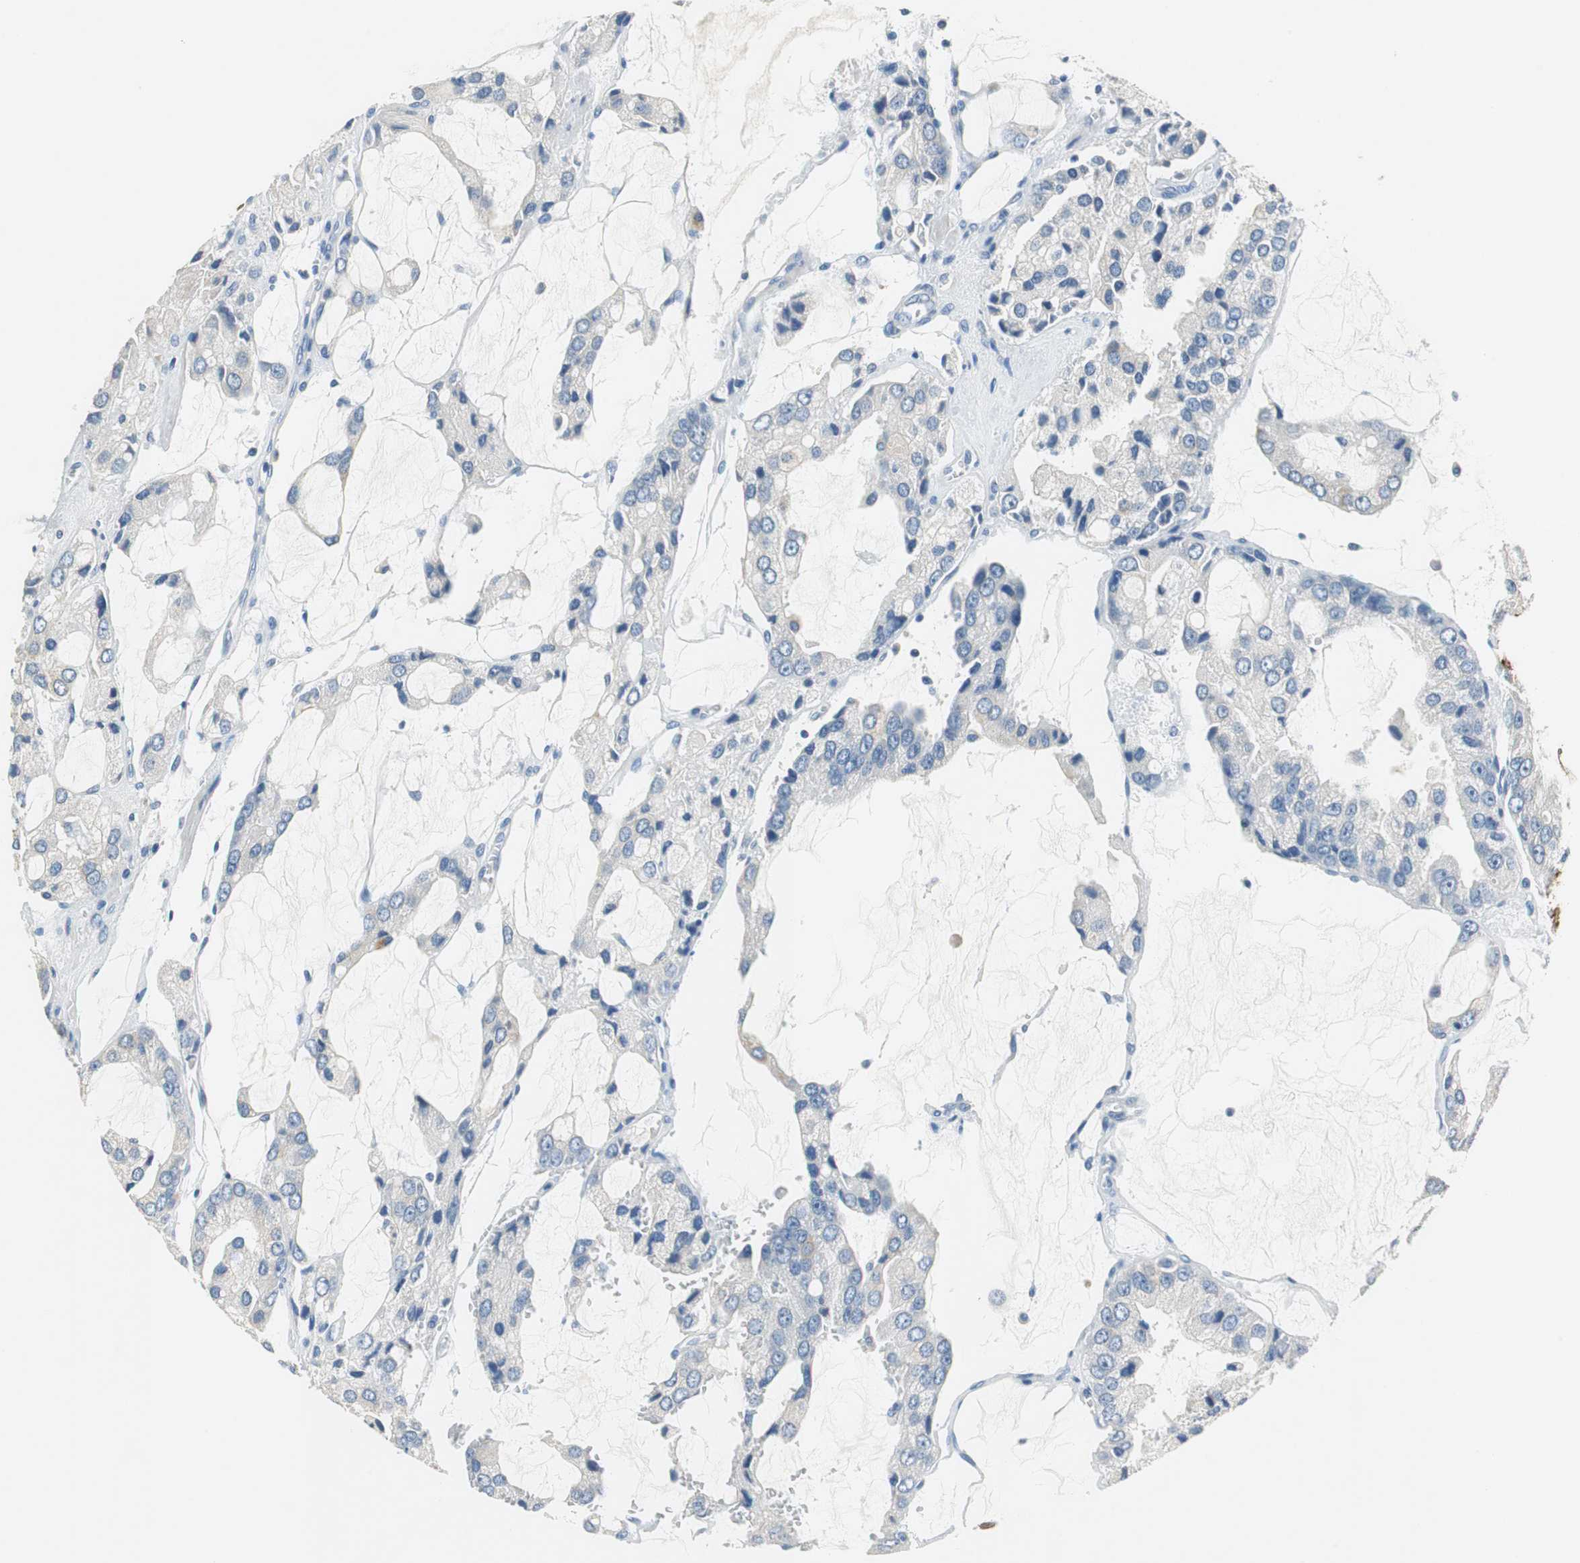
{"staining": {"intensity": "negative", "quantity": "none", "location": "none"}, "tissue": "prostate cancer", "cell_type": "Tumor cells", "image_type": "cancer", "snomed": [{"axis": "morphology", "description": "Adenocarcinoma, High grade"}, {"axis": "topography", "description": "Prostate"}], "caption": "Tumor cells show no significant positivity in prostate cancer.", "gene": "FADS2", "patient": {"sex": "male", "age": 67}}